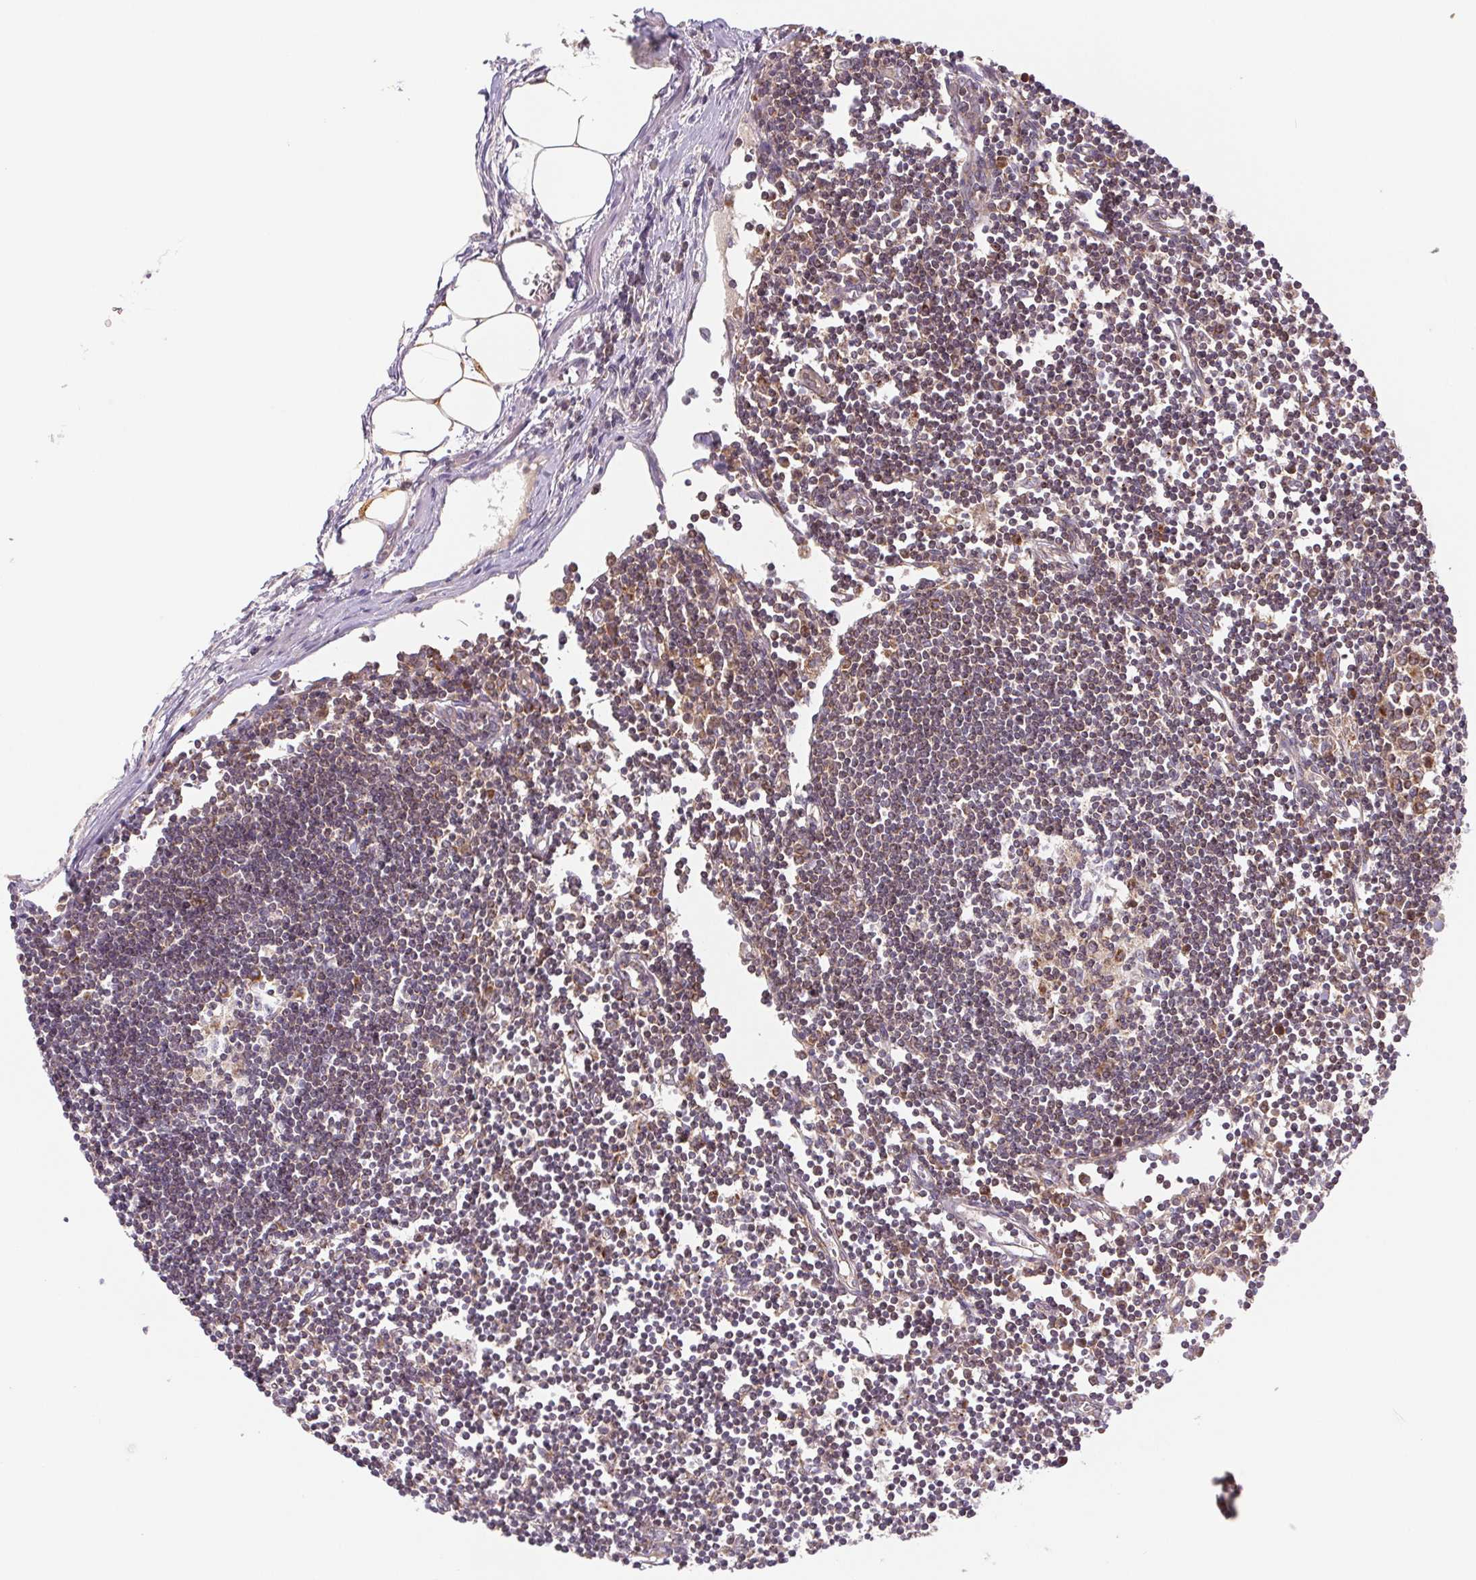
{"staining": {"intensity": "moderate", "quantity": ">75%", "location": "cytoplasmic/membranous"}, "tissue": "lymph node", "cell_type": "Germinal center cells", "image_type": "normal", "snomed": [{"axis": "morphology", "description": "Normal tissue, NOS"}, {"axis": "topography", "description": "Lymph node"}], "caption": "This is a histology image of IHC staining of normal lymph node, which shows moderate staining in the cytoplasmic/membranous of germinal center cells.", "gene": "MTHFD1L", "patient": {"sex": "female", "age": 65}}